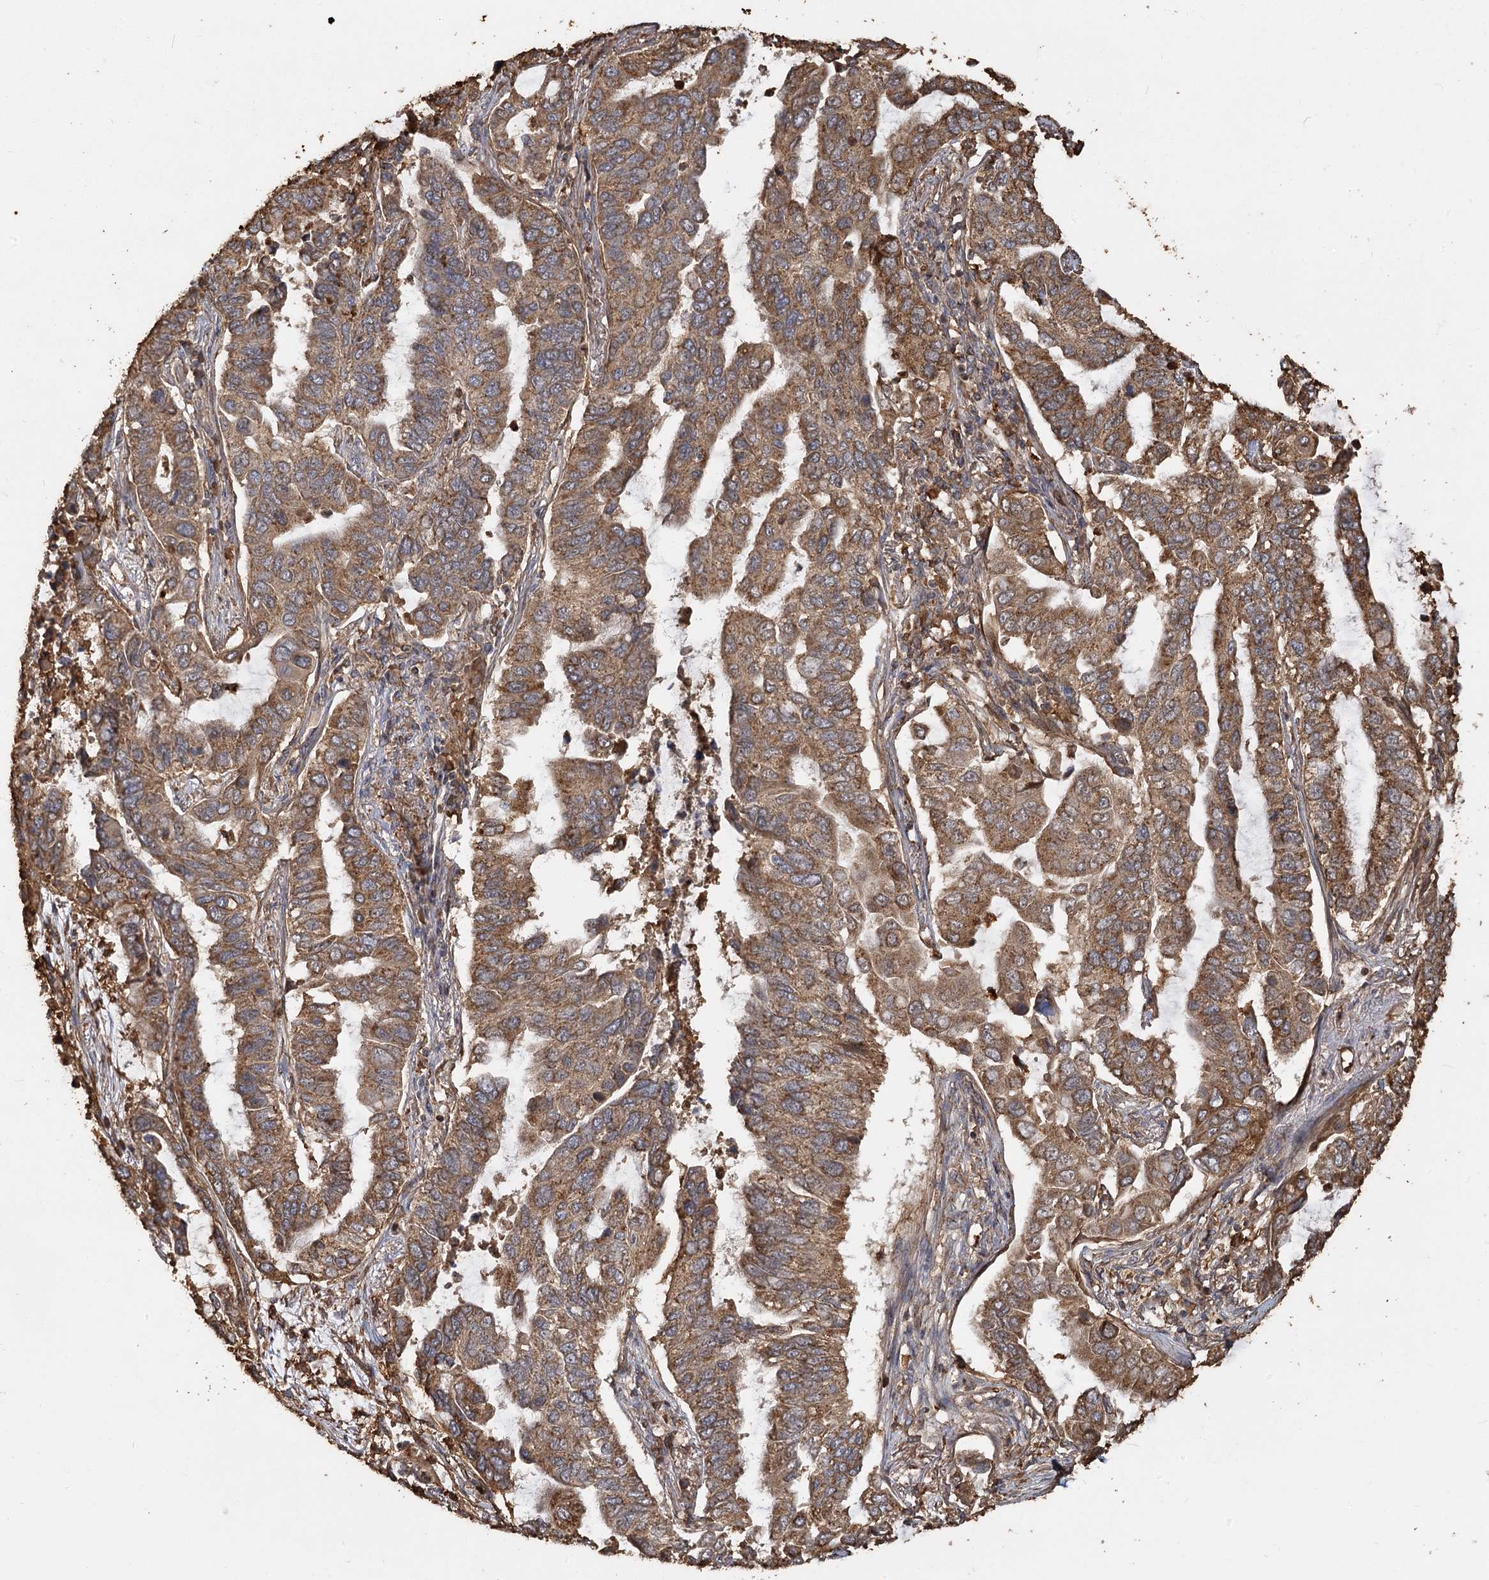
{"staining": {"intensity": "moderate", "quantity": ">75%", "location": "cytoplasmic/membranous"}, "tissue": "lung cancer", "cell_type": "Tumor cells", "image_type": "cancer", "snomed": [{"axis": "morphology", "description": "Adenocarcinoma, NOS"}, {"axis": "topography", "description": "Lung"}], "caption": "This image demonstrates IHC staining of human lung adenocarcinoma, with medium moderate cytoplasmic/membranous expression in approximately >75% of tumor cells.", "gene": "PIK3C2A", "patient": {"sex": "male", "age": 64}}